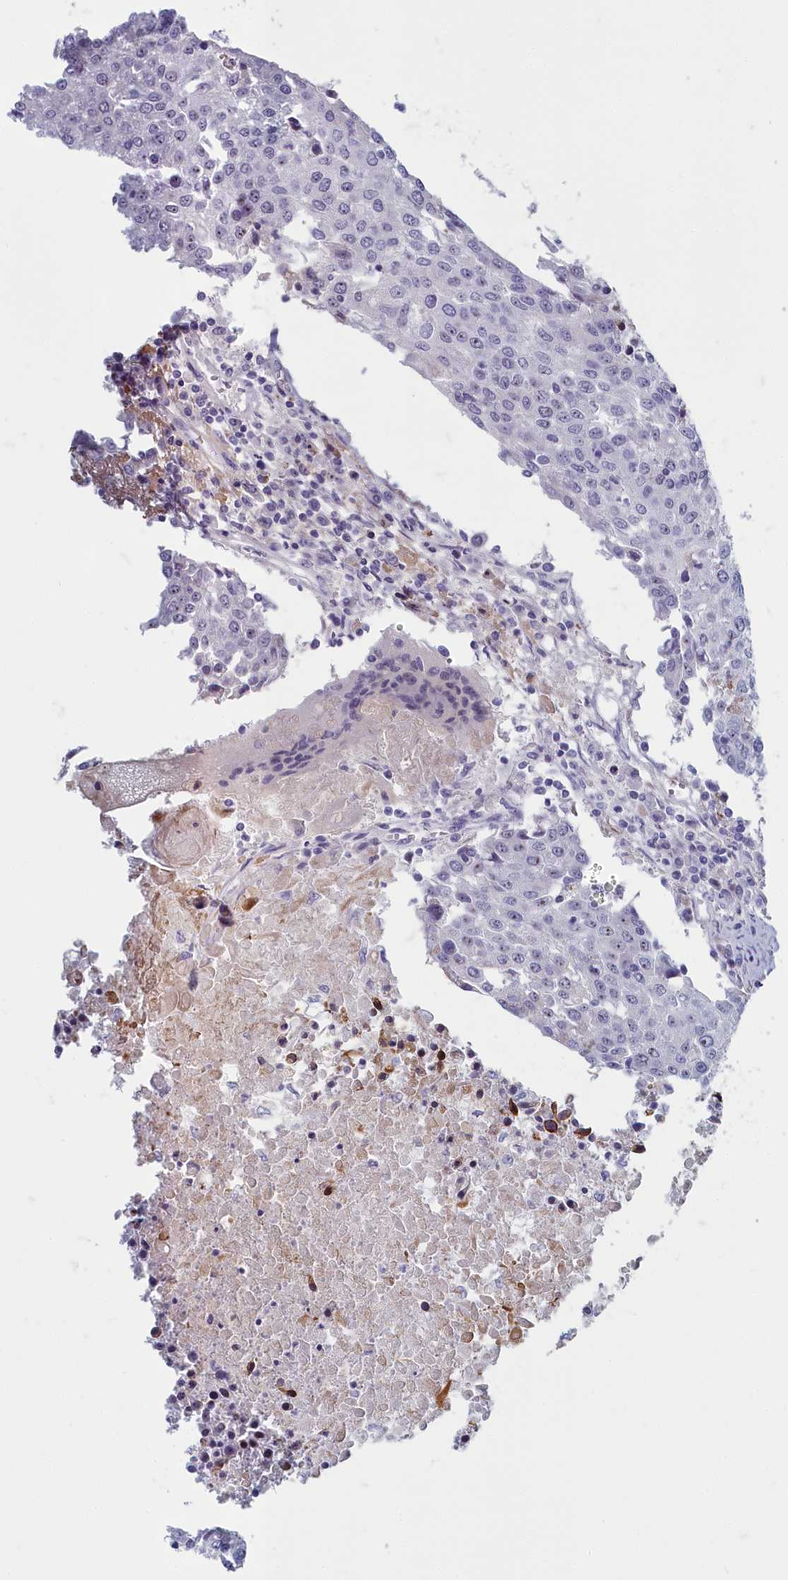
{"staining": {"intensity": "negative", "quantity": "none", "location": "none"}, "tissue": "urothelial cancer", "cell_type": "Tumor cells", "image_type": "cancer", "snomed": [{"axis": "morphology", "description": "Urothelial carcinoma, High grade"}, {"axis": "topography", "description": "Urinary bladder"}], "caption": "There is no significant expression in tumor cells of urothelial cancer. (Immunohistochemistry (ihc), brightfield microscopy, high magnification).", "gene": "INSYN2A", "patient": {"sex": "female", "age": 85}}